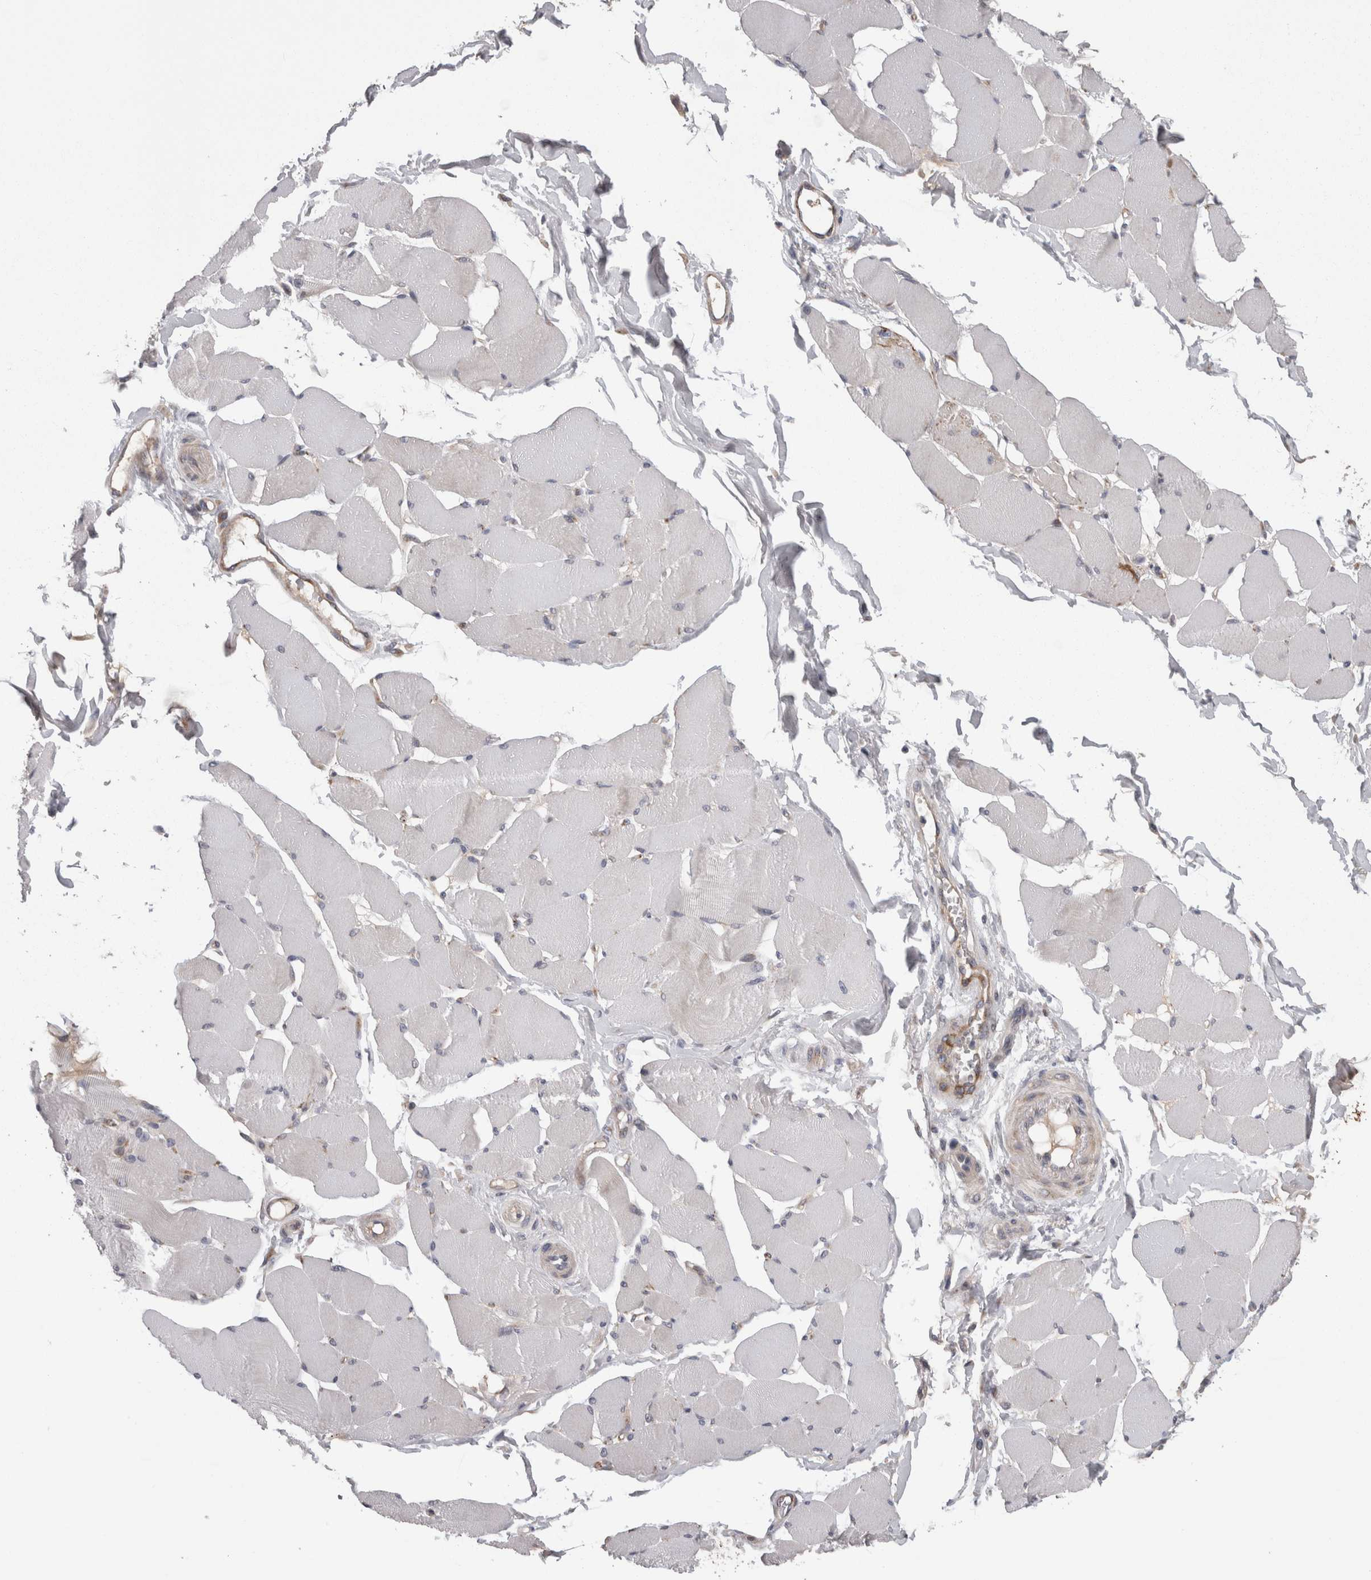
{"staining": {"intensity": "negative", "quantity": "none", "location": "none"}, "tissue": "skeletal muscle", "cell_type": "Myocytes", "image_type": "normal", "snomed": [{"axis": "morphology", "description": "Normal tissue, NOS"}, {"axis": "topography", "description": "Skin"}, {"axis": "topography", "description": "Skeletal muscle"}], "caption": "IHC image of benign skeletal muscle stained for a protein (brown), which exhibits no staining in myocytes.", "gene": "STC1", "patient": {"sex": "male", "age": 83}}